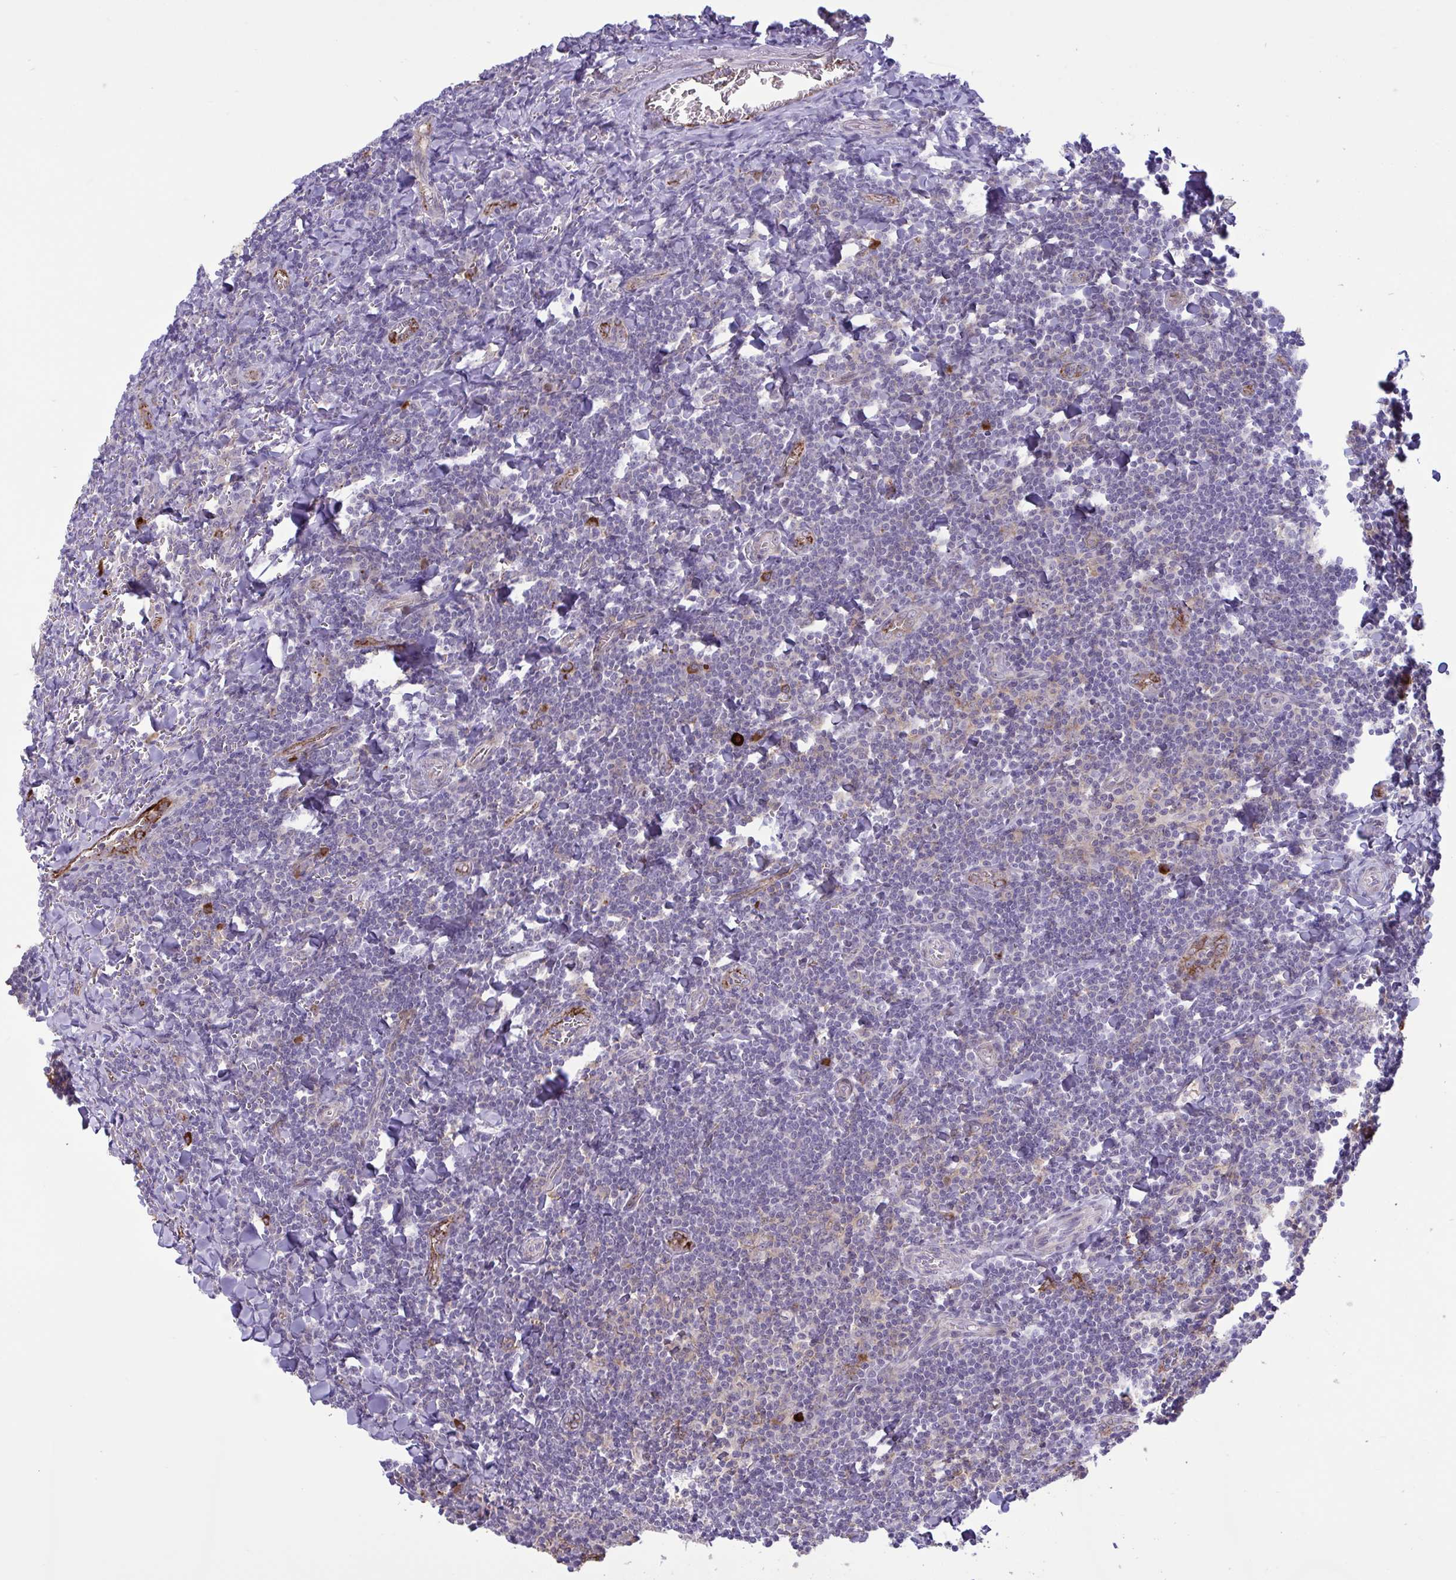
{"staining": {"intensity": "moderate", "quantity": "<25%", "location": "cytoplasmic/membranous"}, "tissue": "tonsil", "cell_type": "Germinal center cells", "image_type": "normal", "snomed": [{"axis": "morphology", "description": "Normal tissue, NOS"}, {"axis": "topography", "description": "Tonsil"}], "caption": "Immunohistochemical staining of benign human tonsil exhibits moderate cytoplasmic/membranous protein expression in about <25% of germinal center cells.", "gene": "CD101", "patient": {"sex": "male", "age": 27}}